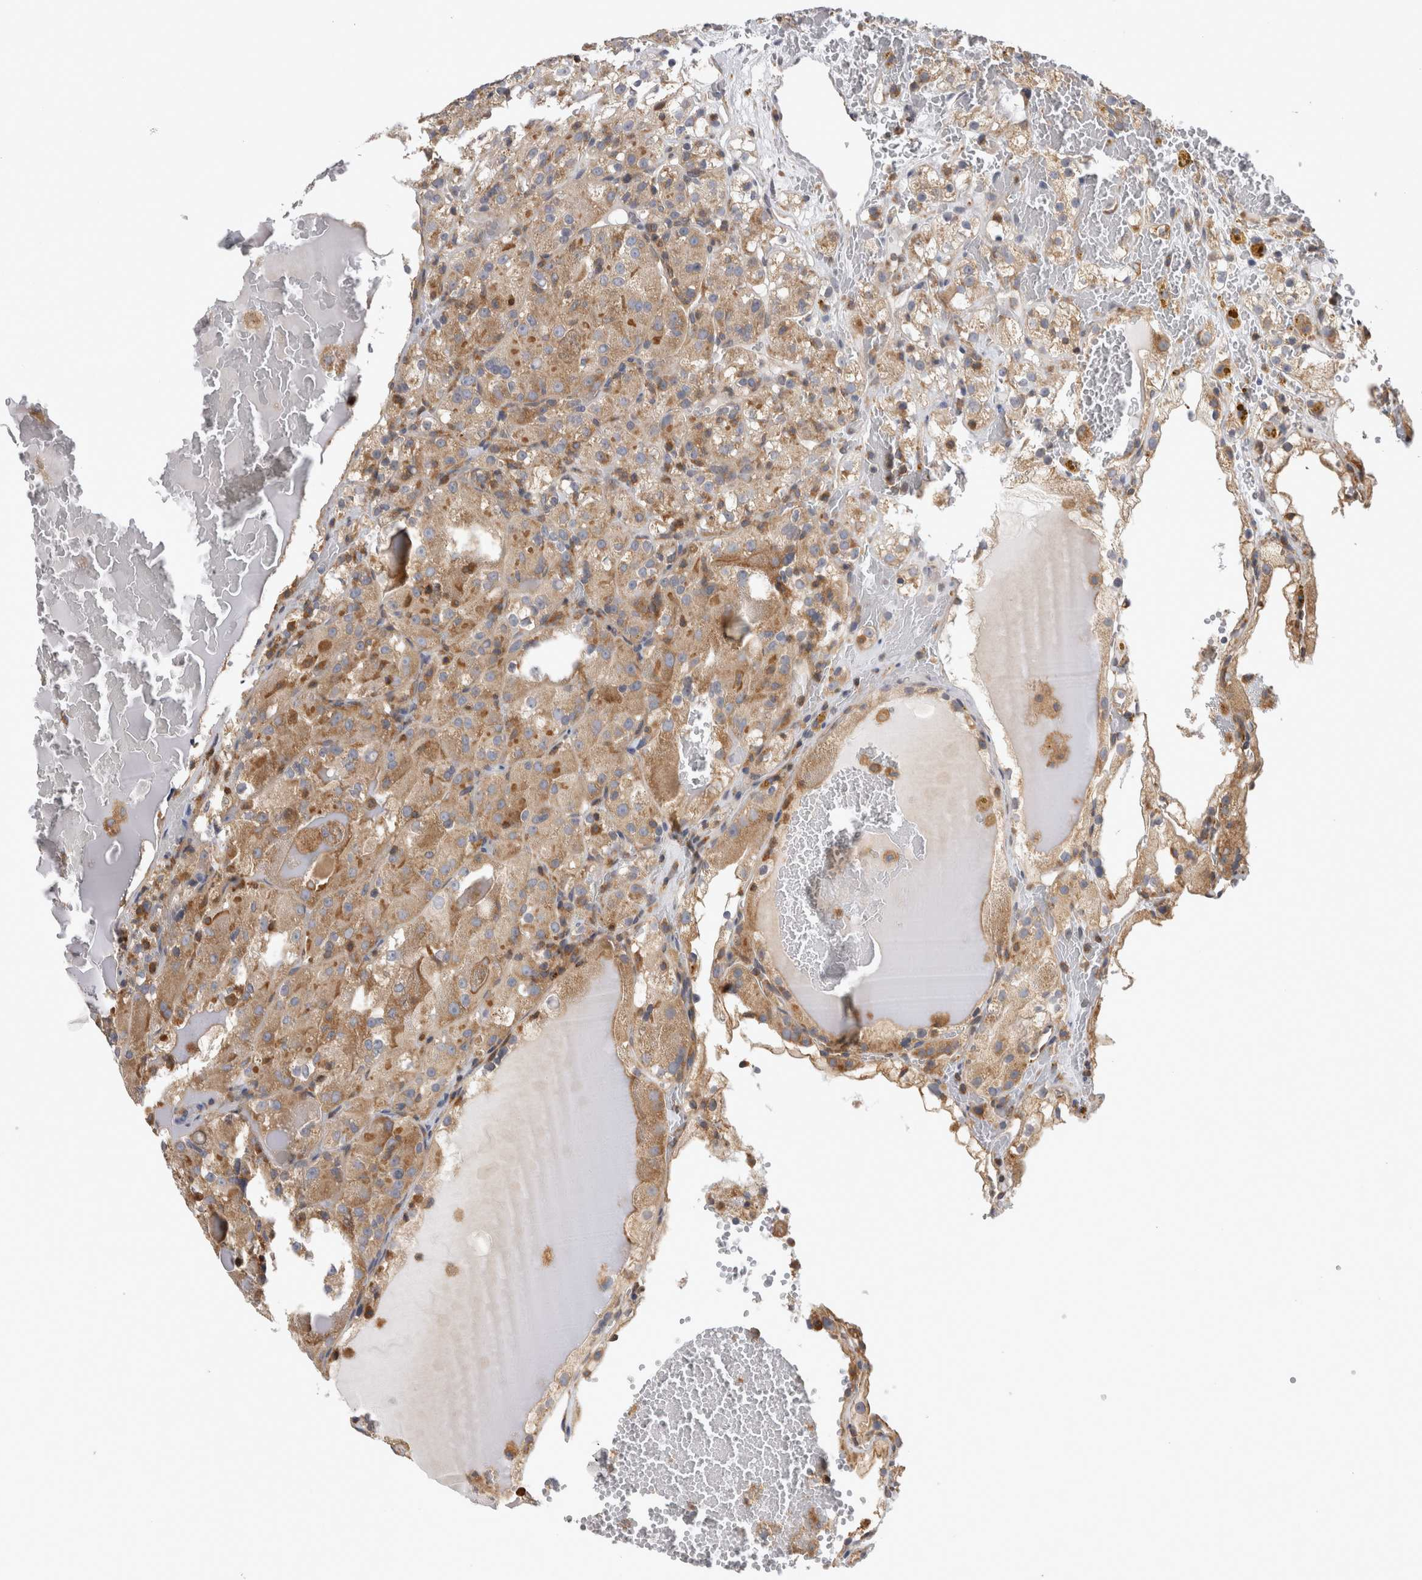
{"staining": {"intensity": "moderate", "quantity": ">75%", "location": "cytoplasmic/membranous"}, "tissue": "renal cancer", "cell_type": "Tumor cells", "image_type": "cancer", "snomed": [{"axis": "morphology", "description": "Normal tissue, NOS"}, {"axis": "morphology", "description": "Adenocarcinoma, NOS"}, {"axis": "topography", "description": "Kidney"}], "caption": "The histopathology image displays immunohistochemical staining of renal cancer (adenocarcinoma). There is moderate cytoplasmic/membranous positivity is identified in approximately >75% of tumor cells.", "gene": "GRIK2", "patient": {"sex": "male", "age": 61}}